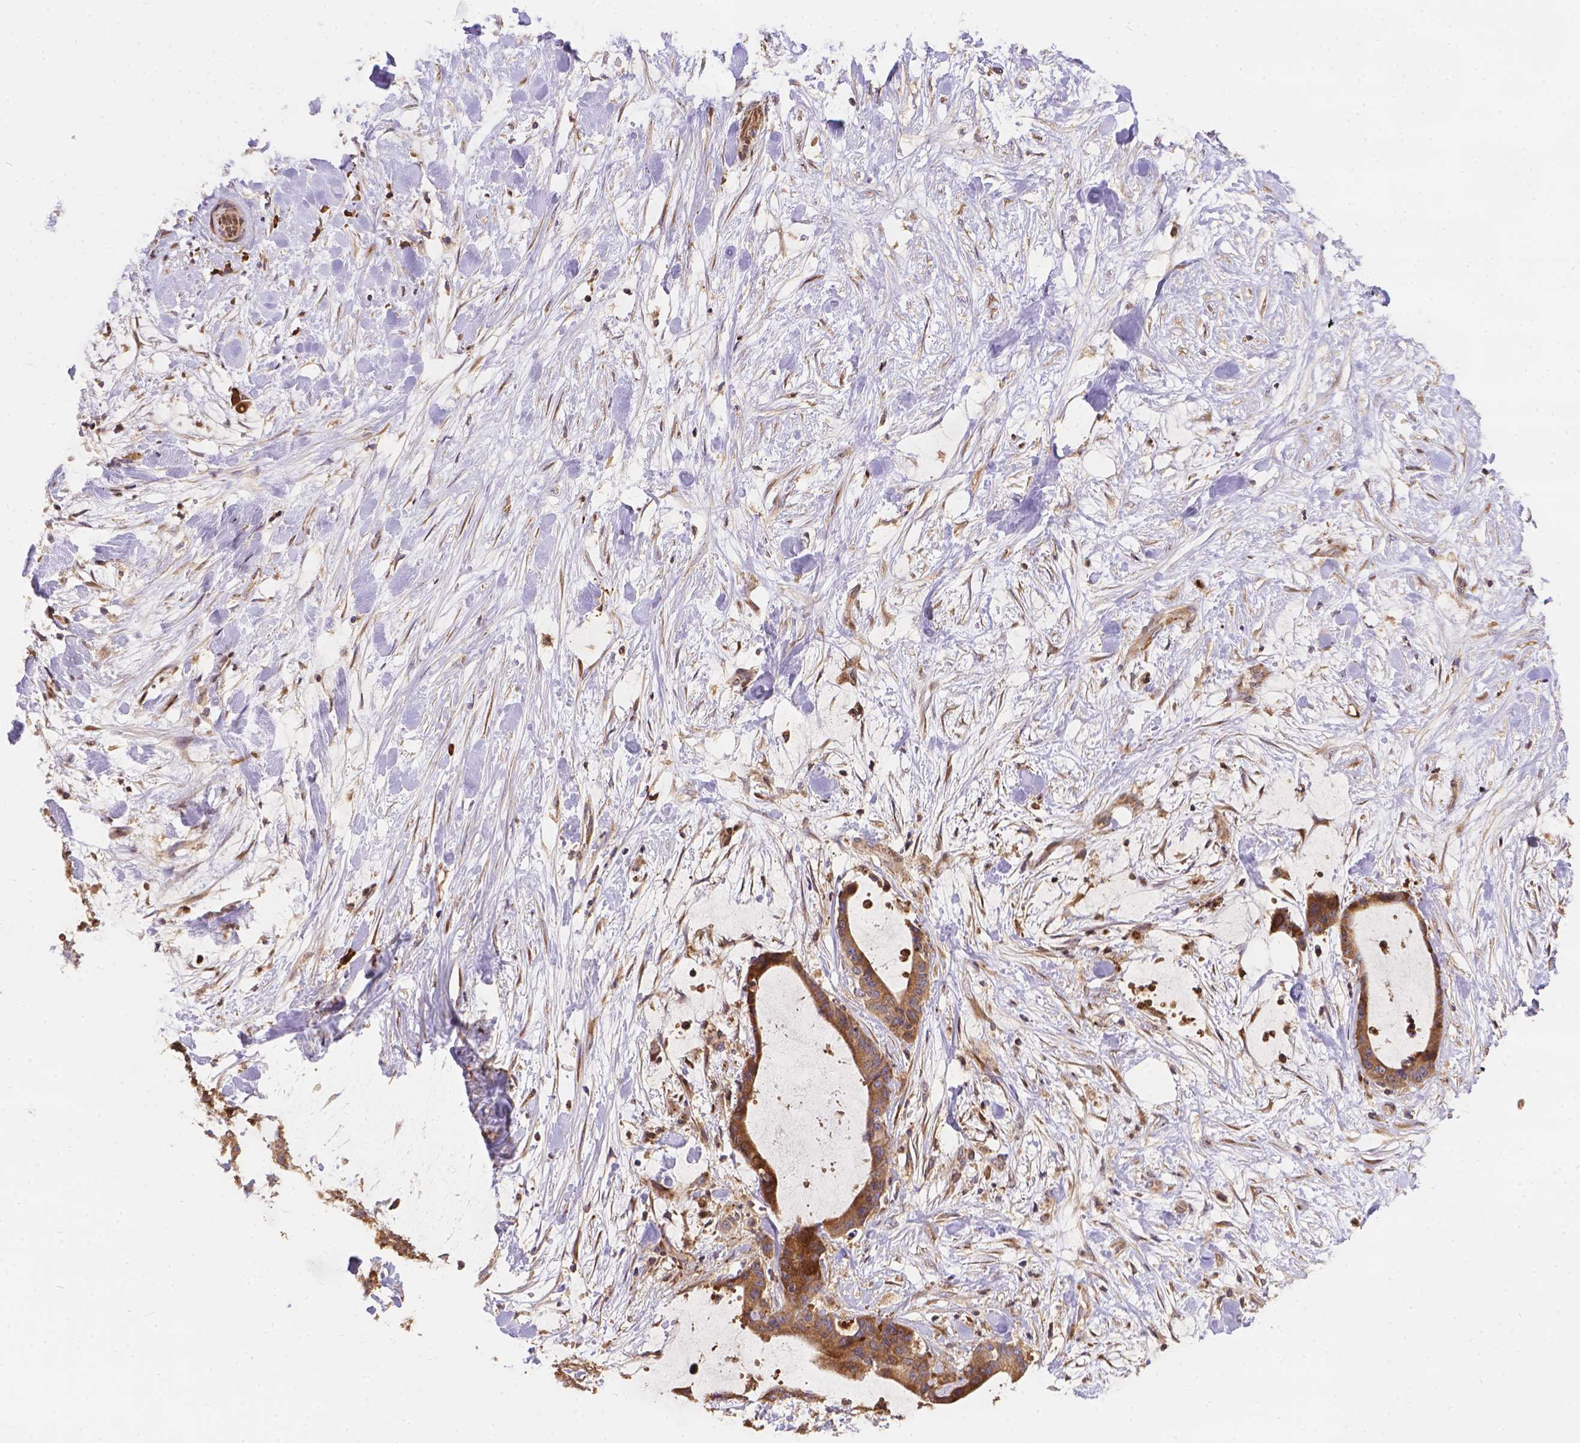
{"staining": {"intensity": "moderate", "quantity": ">75%", "location": "cytoplasmic/membranous"}, "tissue": "liver cancer", "cell_type": "Tumor cells", "image_type": "cancer", "snomed": [{"axis": "morphology", "description": "Cholangiocarcinoma"}, {"axis": "topography", "description": "Liver"}], "caption": "A histopathology image of liver cholangiocarcinoma stained for a protein exhibits moderate cytoplasmic/membranous brown staining in tumor cells. (IHC, brightfield microscopy, high magnification).", "gene": "DENND6A", "patient": {"sex": "female", "age": 73}}